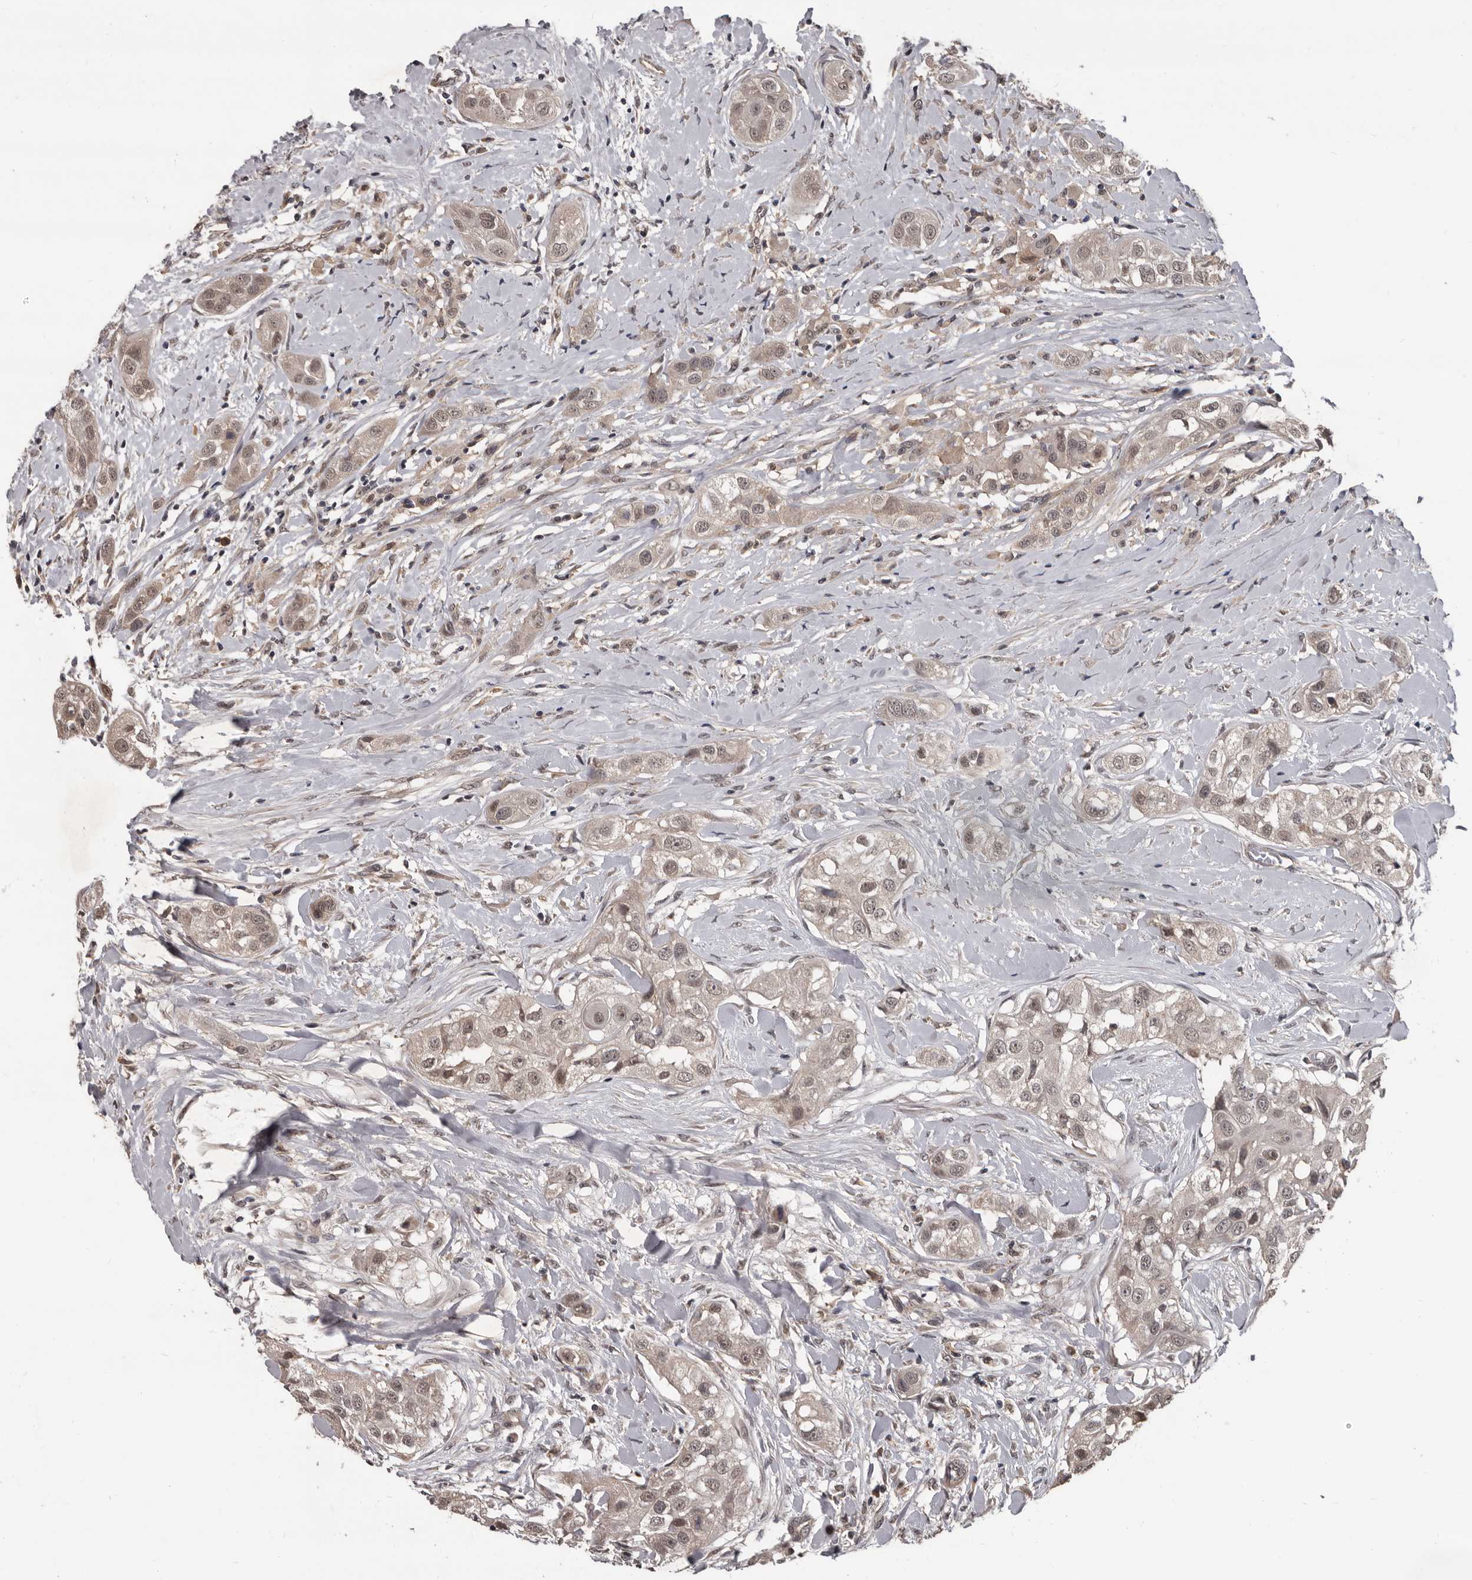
{"staining": {"intensity": "weak", "quantity": ">75%", "location": "nuclear"}, "tissue": "head and neck cancer", "cell_type": "Tumor cells", "image_type": "cancer", "snomed": [{"axis": "morphology", "description": "Normal tissue, NOS"}, {"axis": "morphology", "description": "Squamous cell carcinoma, NOS"}, {"axis": "topography", "description": "Skeletal muscle"}, {"axis": "topography", "description": "Head-Neck"}], "caption": "Weak nuclear protein positivity is appreciated in approximately >75% of tumor cells in squamous cell carcinoma (head and neck). The protein of interest is stained brown, and the nuclei are stained in blue (DAB (3,3'-diaminobenzidine) IHC with brightfield microscopy, high magnification).", "gene": "AHR", "patient": {"sex": "male", "age": 51}}